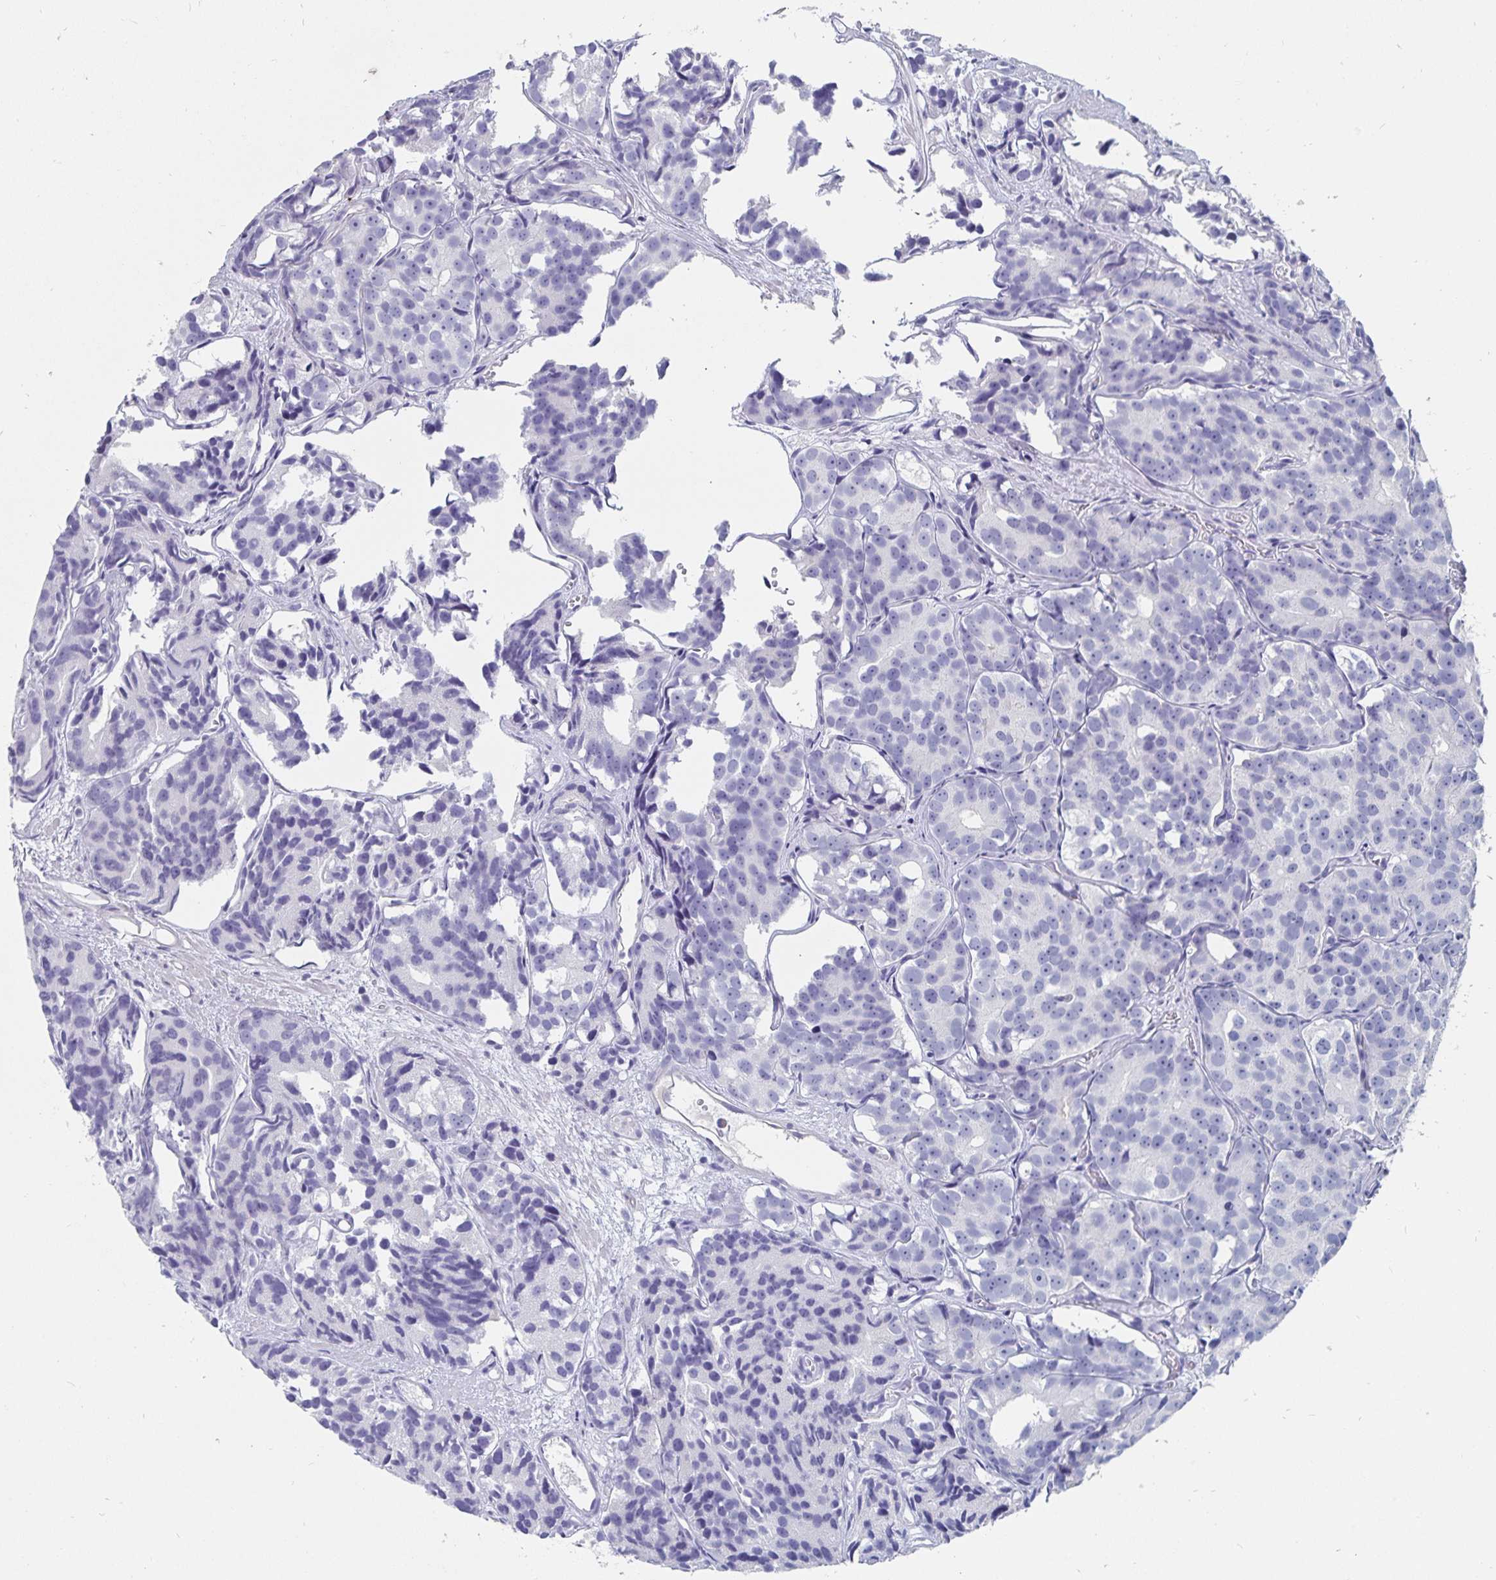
{"staining": {"intensity": "negative", "quantity": "none", "location": "none"}, "tissue": "prostate cancer", "cell_type": "Tumor cells", "image_type": "cancer", "snomed": [{"axis": "morphology", "description": "Adenocarcinoma, High grade"}, {"axis": "topography", "description": "Prostate"}], "caption": "This is an IHC micrograph of human high-grade adenocarcinoma (prostate). There is no positivity in tumor cells.", "gene": "CFAP69", "patient": {"sex": "male", "age": 77}}